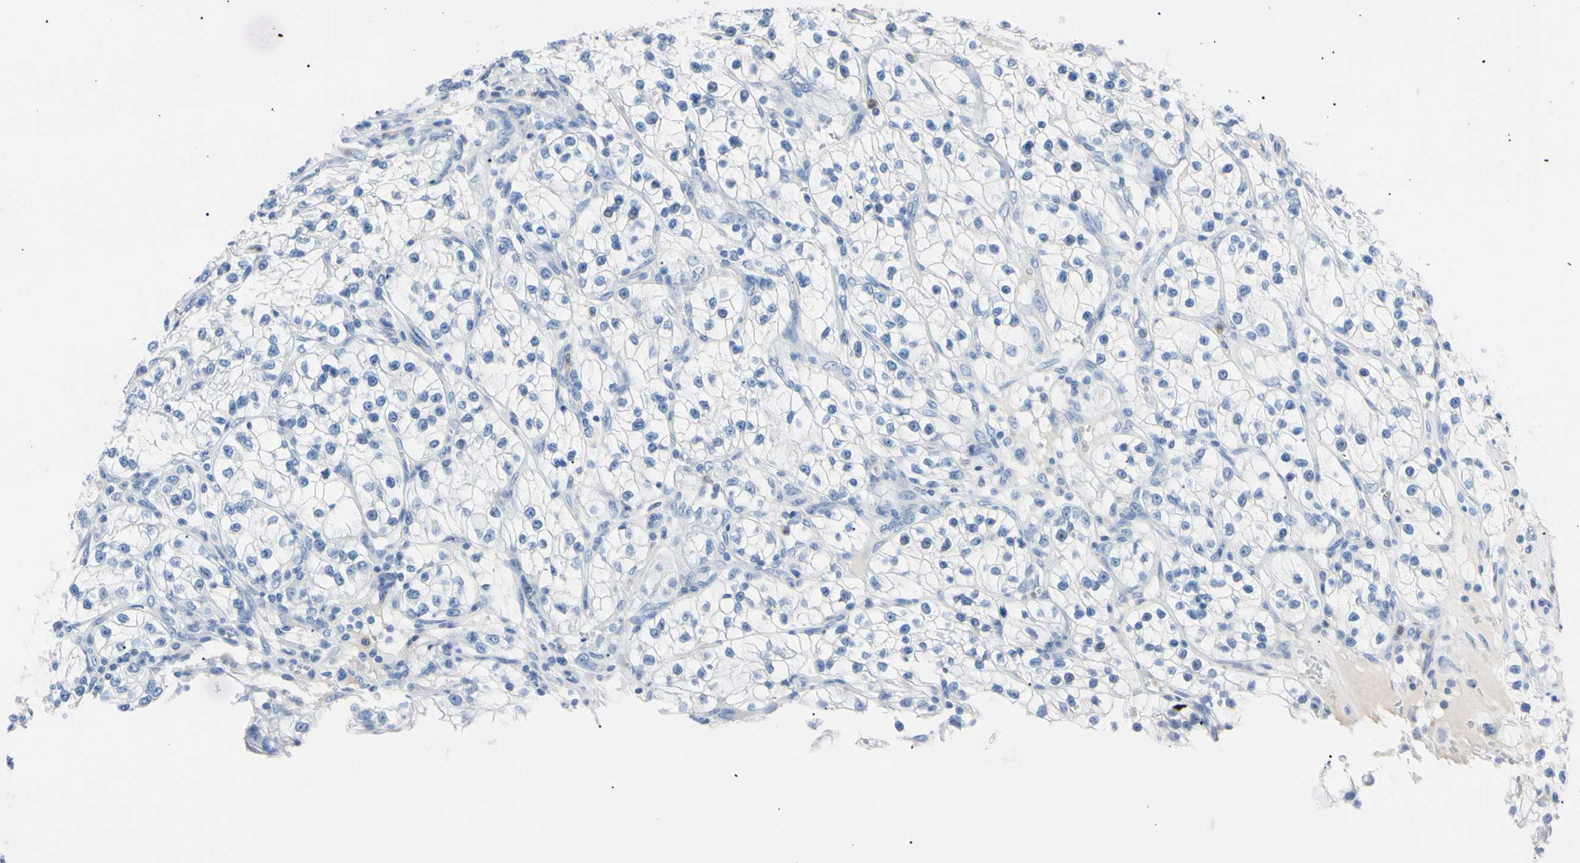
{"staining": {"intensity": "negative", "quantity": "none", "location": "none"}, "tissue": "renal cancer", "cell_type": "Tumor cells", "image_type": "cancer", "snomed": [{"axis": "morphology", "description": "Adenocarcinoma, NOS"}, {"axis": "topography", "description": "Kidney"}], "caption": "The photomicrograph reveals no significant positivity in tumor cells of renal cancer. (DAB immunohistochemistry visualized using brightfield microscopy, high magnification).", "gene": "NCF4", "patient": {"sex": "female", "age": 57}}